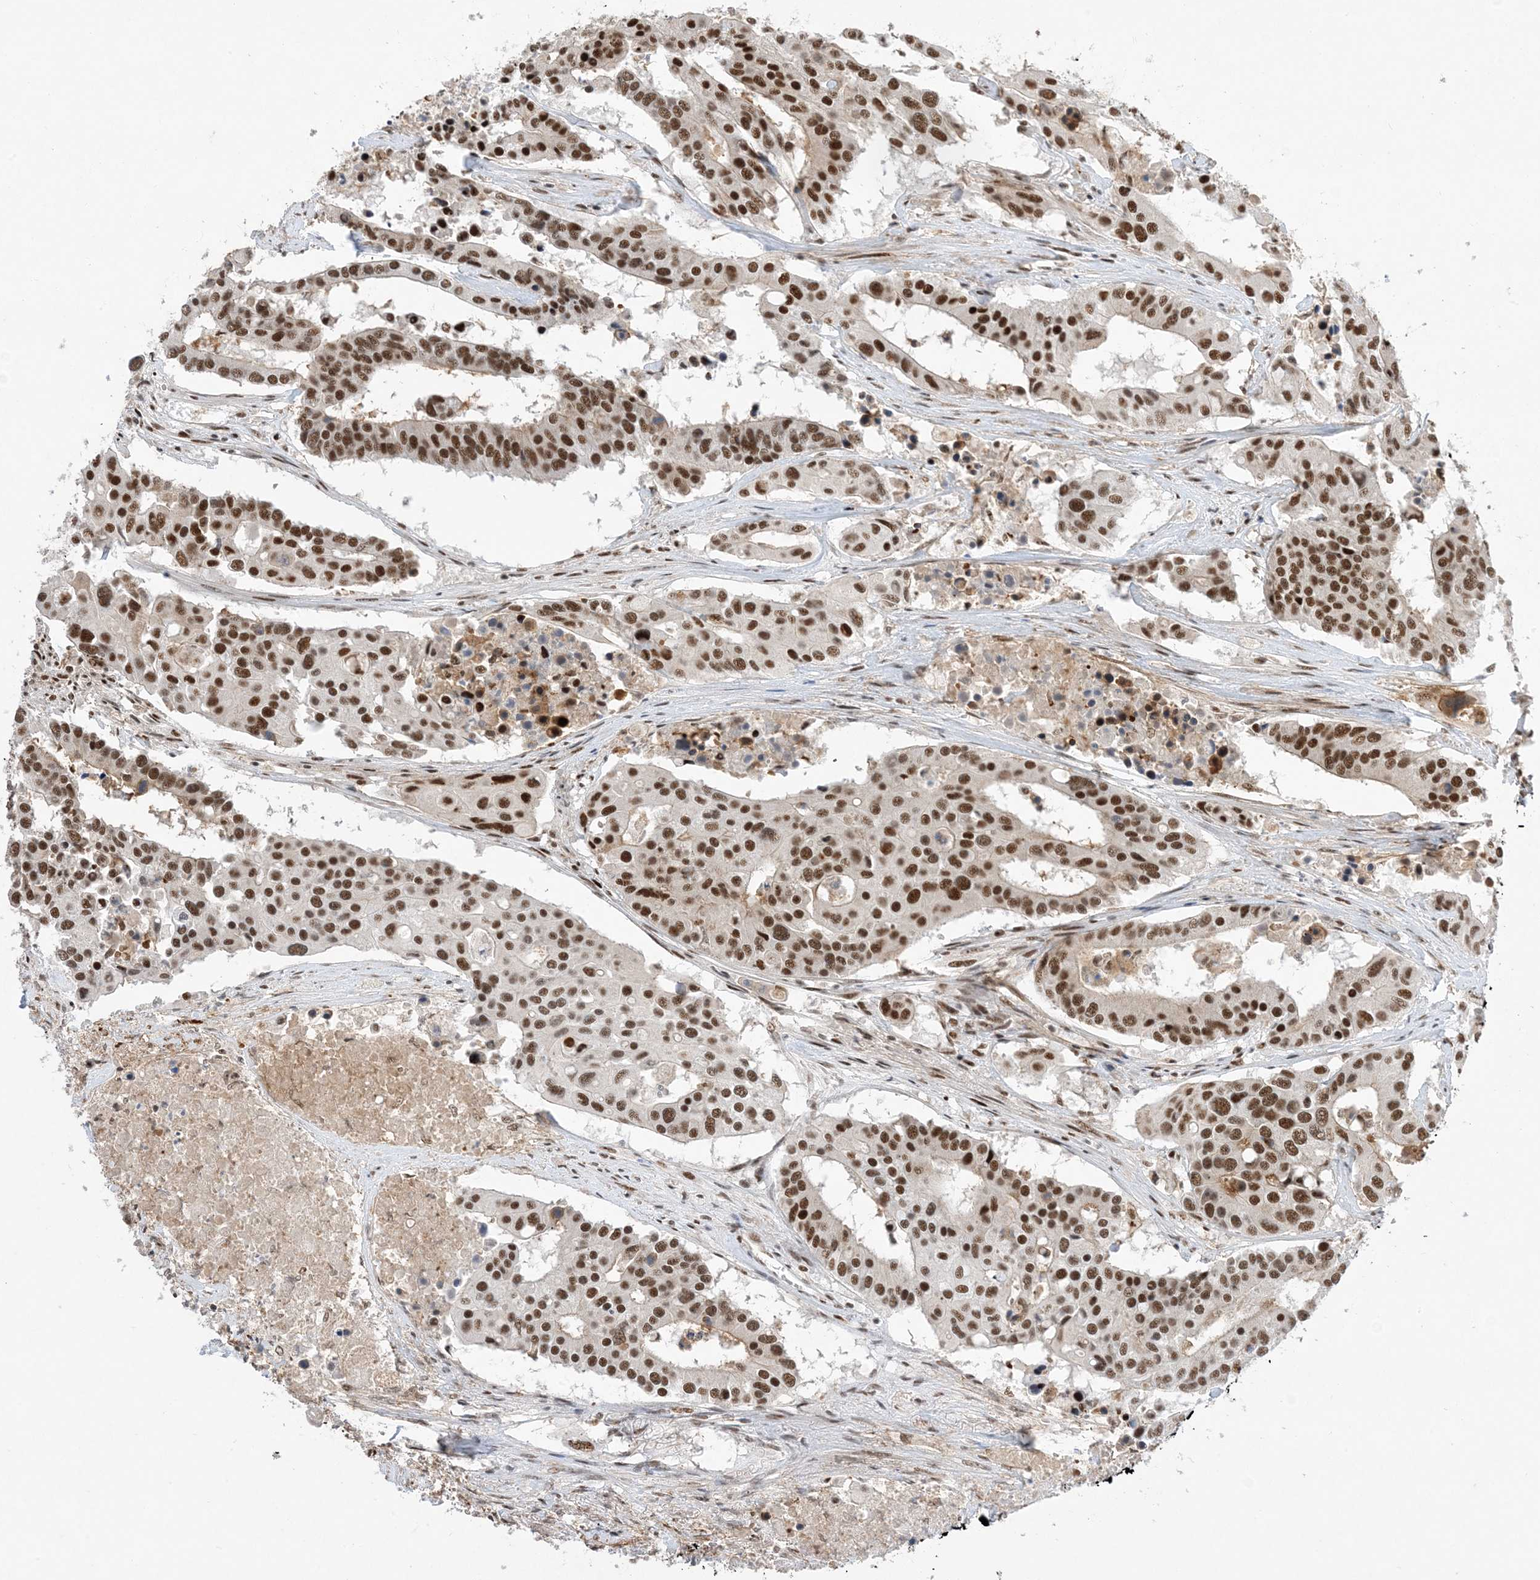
{"staining": {"intensity": "strong", "quantity": ">75%", "location": "nuclear"}, "tissue": "colorectal cancer", "cell_type": "Tumor cells", "image_type": "cancer", "snomed": [{"axis": "morphology", "description": "Adenocarcinoma, NOS"}, {"axis": "topography", "description": "Colon"}], "caption": "Colorectal cancer stained for a protein exhibits strong nuclear positivity in tumor cells.", "gene": "SF3A3", "patient": {"sex": "male", "age": 77}}